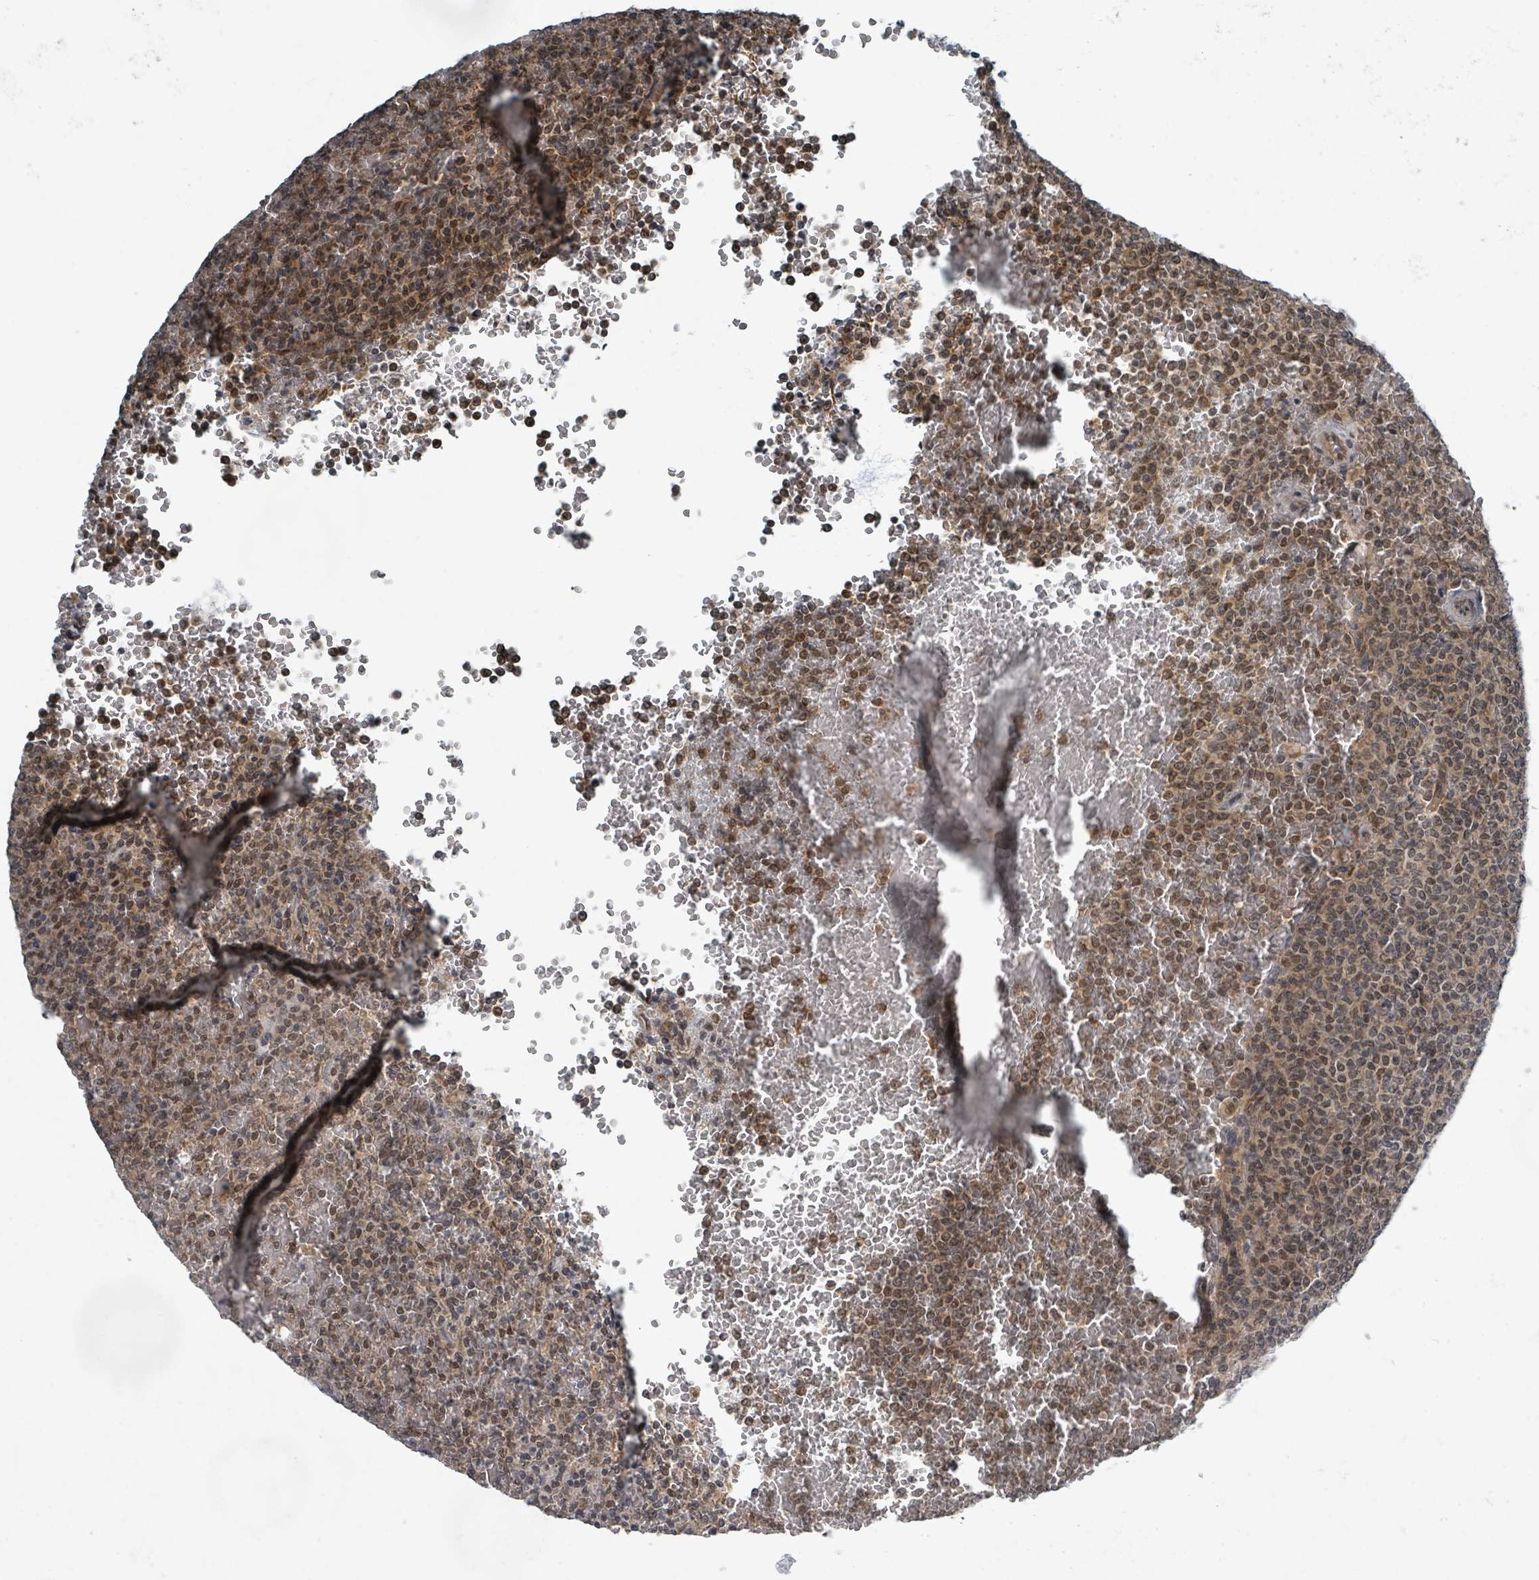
{"staining": {"intensity": "moderate", "quantity": ">75%", "location": "cytoplasmic/membranous,nuclear"}, "tissue": "lymphoma", "cell_type": "Tumor cells", "image_type": "cancer", "snomed": [{"axis": "morphology", "description": "Malignant lymphoma, non-Hodgkin's type, Low grade"}, {"axis": "topography", "description": "Spleen"}], "caption": "An immunohistochemistry photomicrograph of tumor tissue is shown. Protein staining in brown shows moderate cytoplasmic/membranous and nuclear positivity in low-grade malignant lymphoma, non-Hodgkin's type within tumor cells.", "gene": "INTS15", "patient": {"sex": "male", "age": 60}}